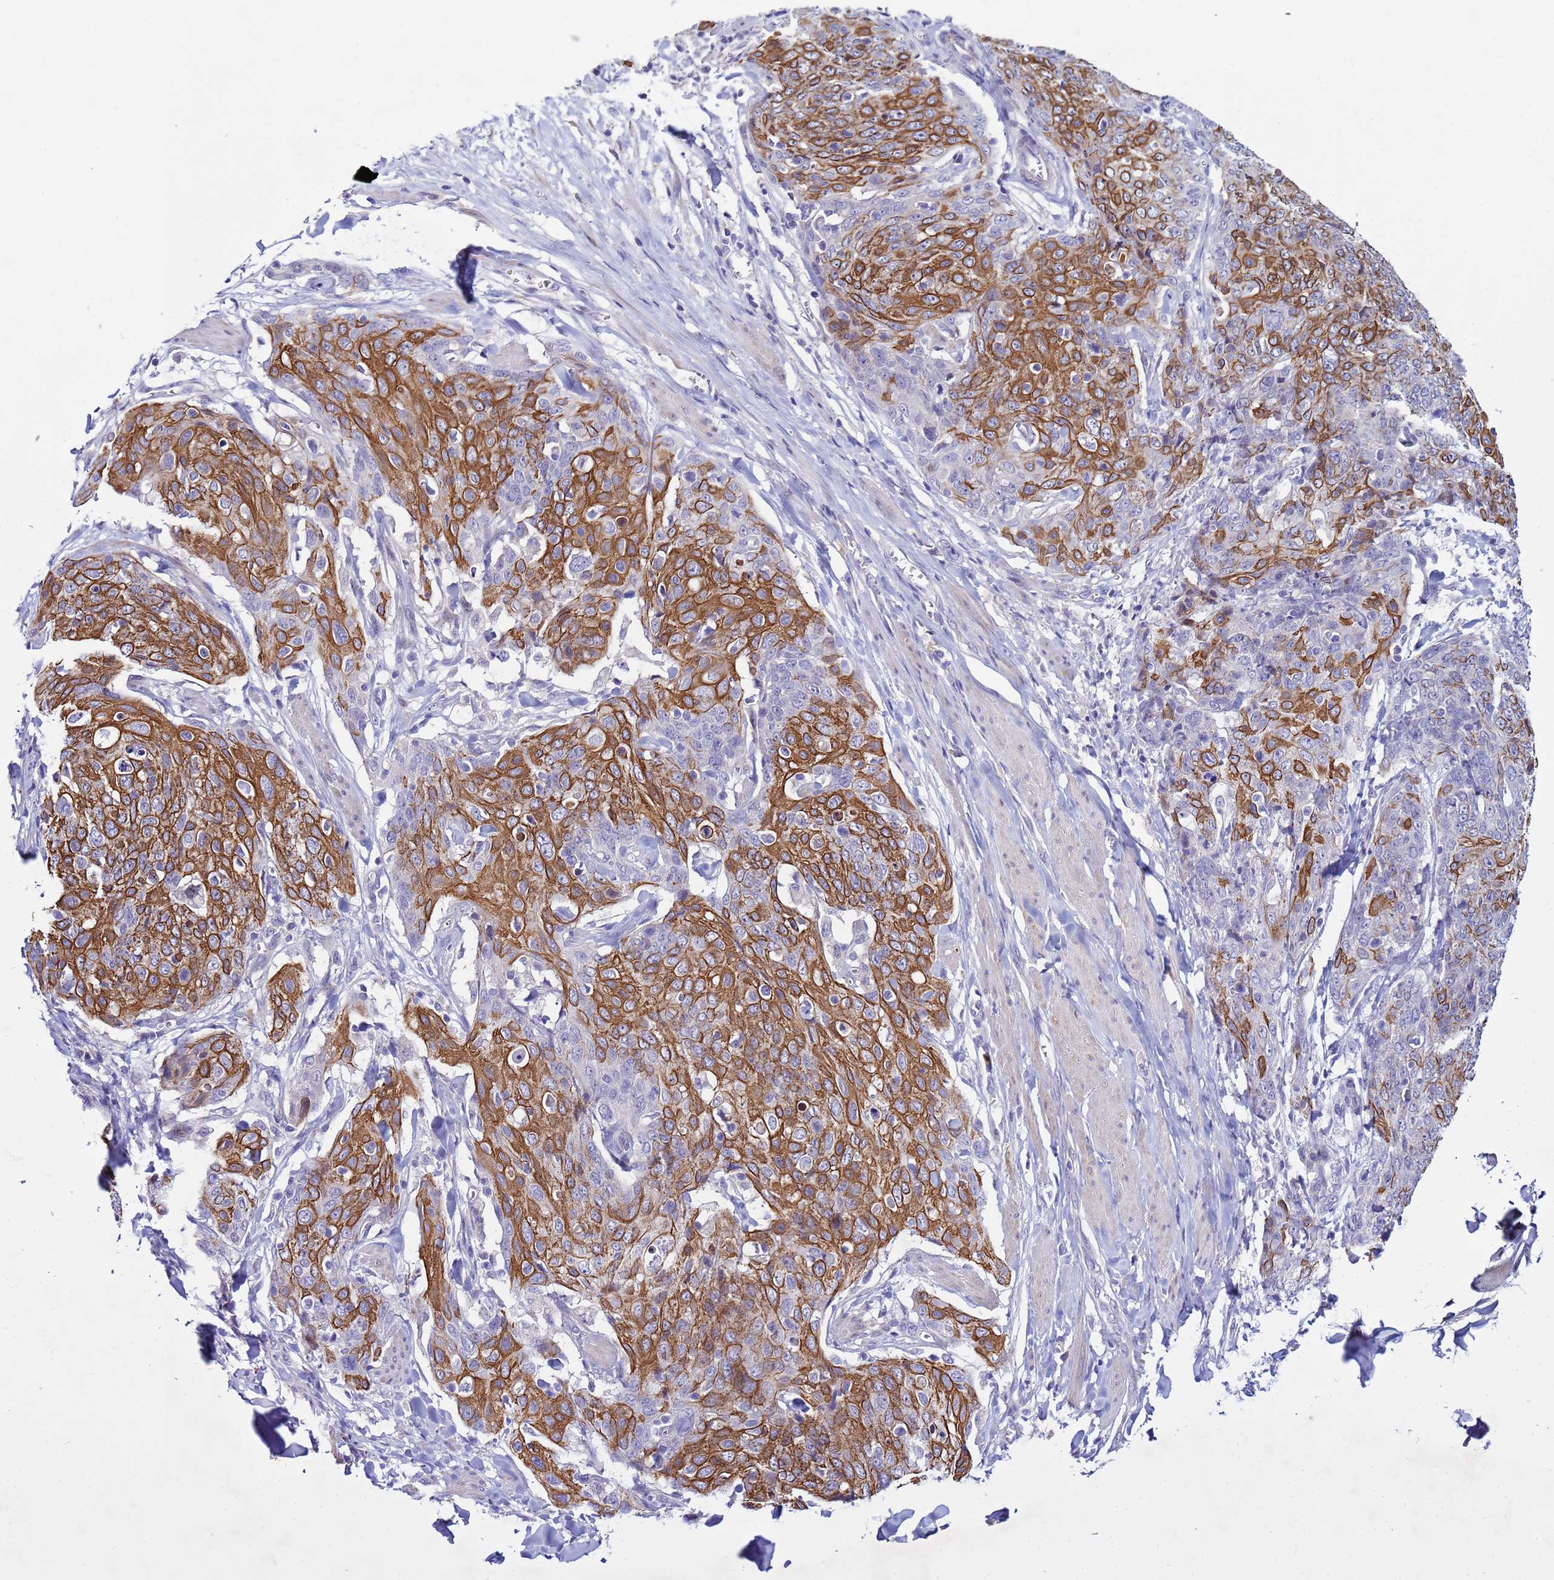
{"staining": {"intensity": "moderate", "quantity": ">75%", "location": "cytoplasmic/membranous"}, "tissue": "skin cancer", "cell_type": "Tumor cells", "image_type": "cancer", "snomed": [{"axis": "morphology", "description": "Squamous cell carcinoma, NOS"}, {"axis": "topography", "description": "Skin"}, {"axis": "topography", "description": "Vulva"}], "caption": "A histopathology image showing moderate cytoplasmic/membranous positivity in approximately >75% of tumor cells in skin cancer (squamous cell carcinoma), as visualized by brown immunohistochemical staining.", "gene": "IGSF11", "patient": {"sex": "female", "age": 85}}